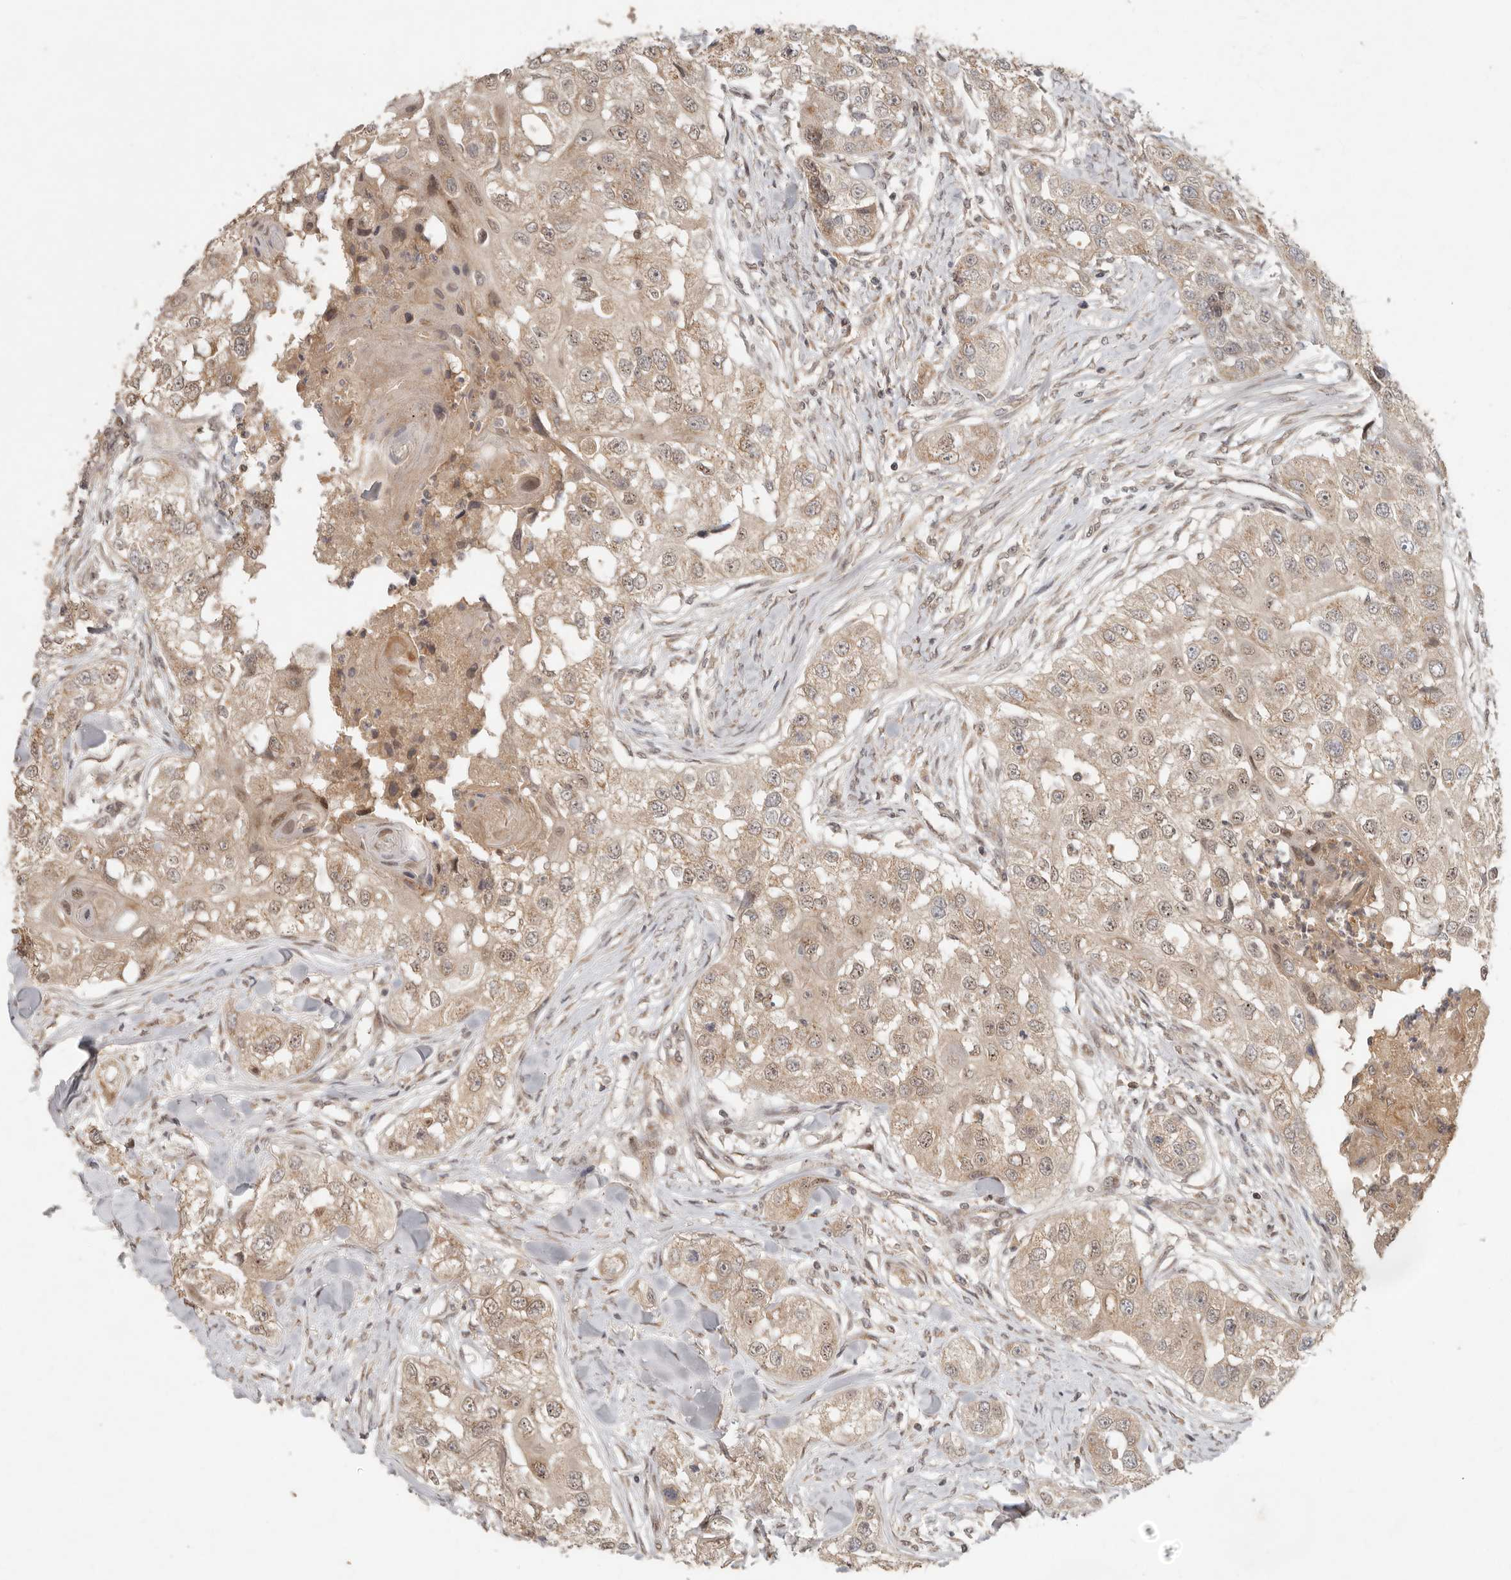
{"staining": {"intensity": "weak", "quantity": ">75%", "location": "cytoplasmic/membranous,nuclear"}, "tissue": "head and neck cancer", "cell_type": "Tumor cells", "image_type": "cancer", "snomed": [{"axis": "morphology", "description": "Normal tissue, NOS"}, {"axis": "morphology", "description": "Squamous cell carcinoma, NOS"}, {"axis": "topography", "description": "Skeletal muscle"}, {"axis": "topography", "description": "Head-Neck"}], "caption": "Head and neck cancer (squamous cell carcinoma) stained with a protein marker demonstrates weak staining in tumor cells.", "gene": "LRRC75A", "patient": {"sex": "male", "age": 51}}